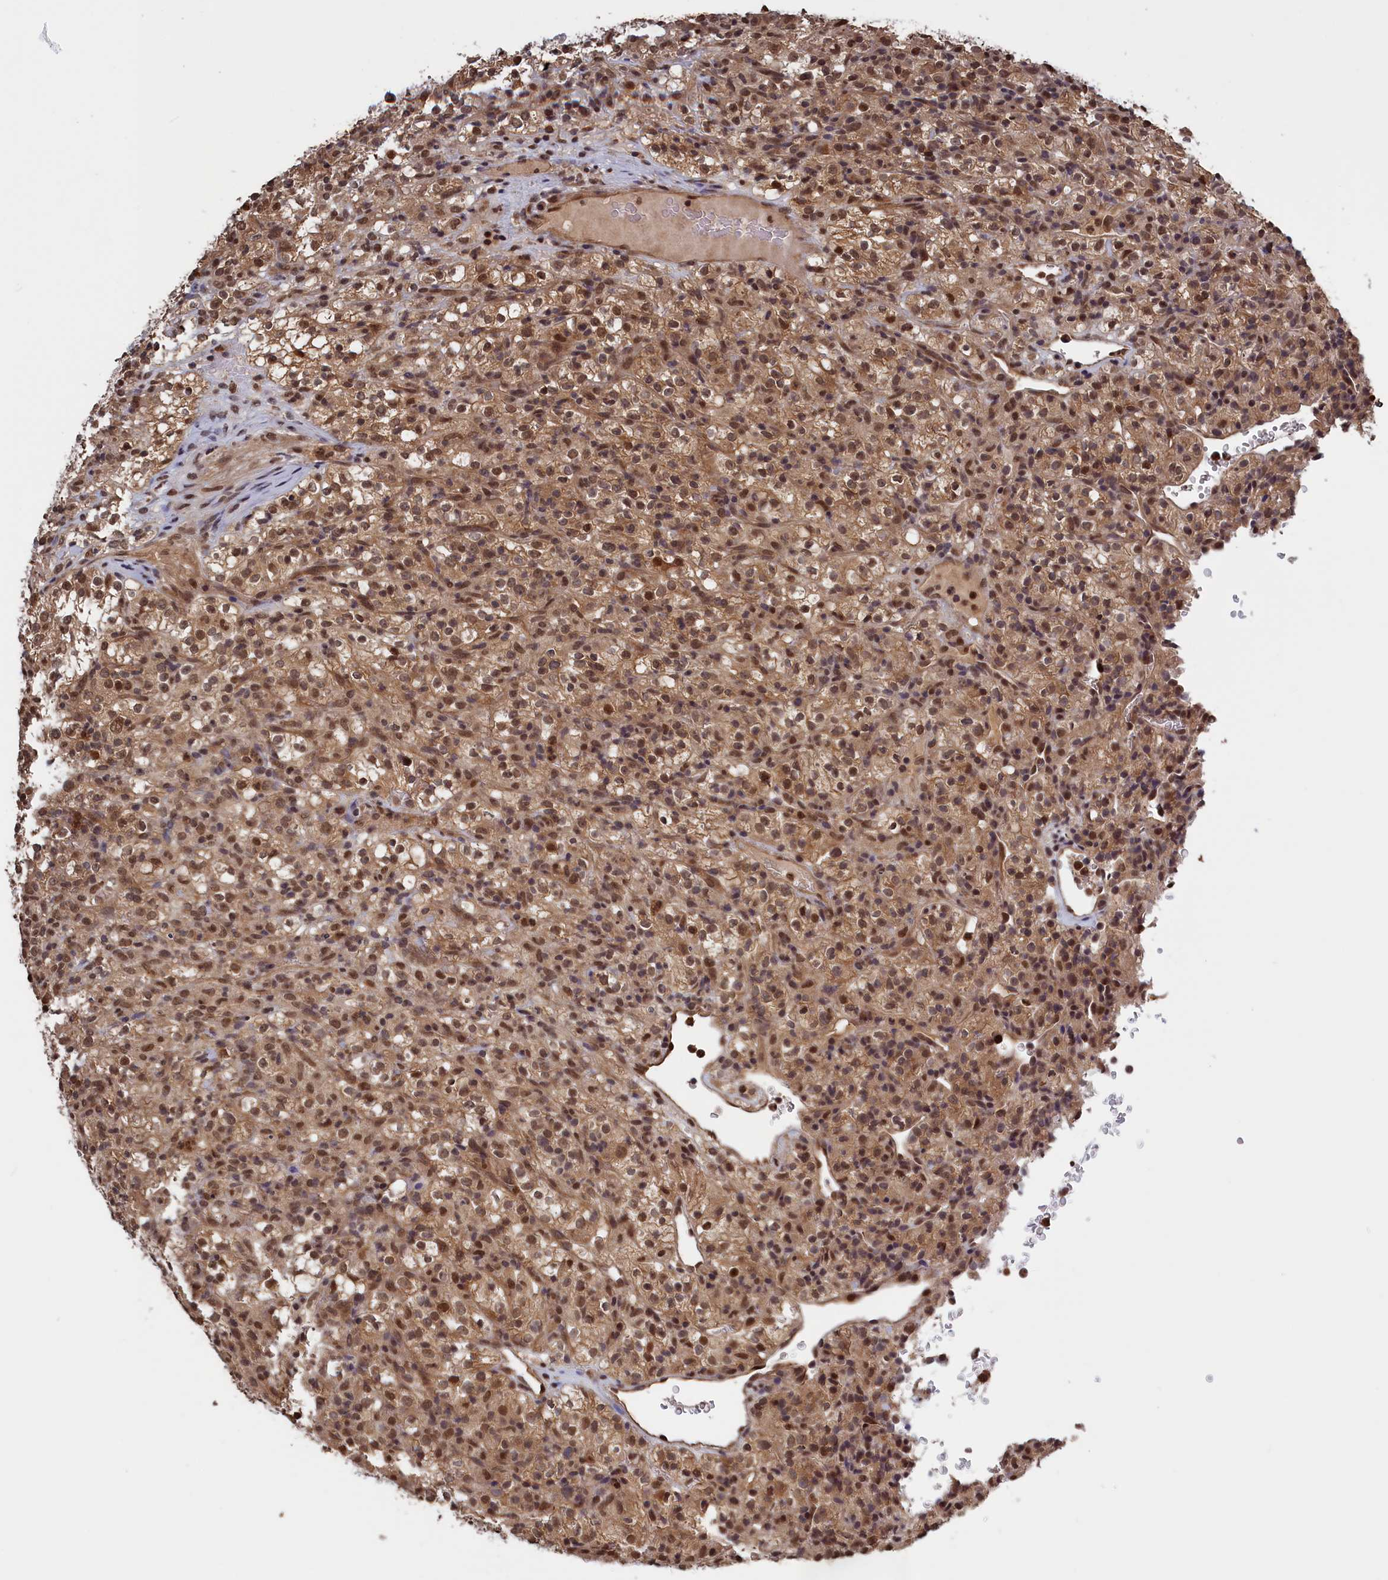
{"staining": {"intensity": "moderate", "quantity": ">75%", "location": "cytoplasmic/membranous,nuclear"}, "tissue": "renal cancer", "cell_type": "Tumor cells", "image_type": "cancer", "snomed": [{"axis": "morphology", "description": "Normal tissue, NOS"}, {"axis": "morphology", "description": "Adenocarcinoma, NOS"}, {"axis": "topography", "description": "Kidney"}], "caption": "Renal cancer stained with DAB (3,3'-diaminobenzidine) IHC displays medium levels of moderate cytoplasmic/membranous and nuclear positivity in about >75% of tumor cells. The staining is performed using DAB brown chromogen to label protein expression. The nuclei are counter-stained blue using hematoxylin.", "gene": "PLP2", "patient": {"sex": "female", "age": 72}}